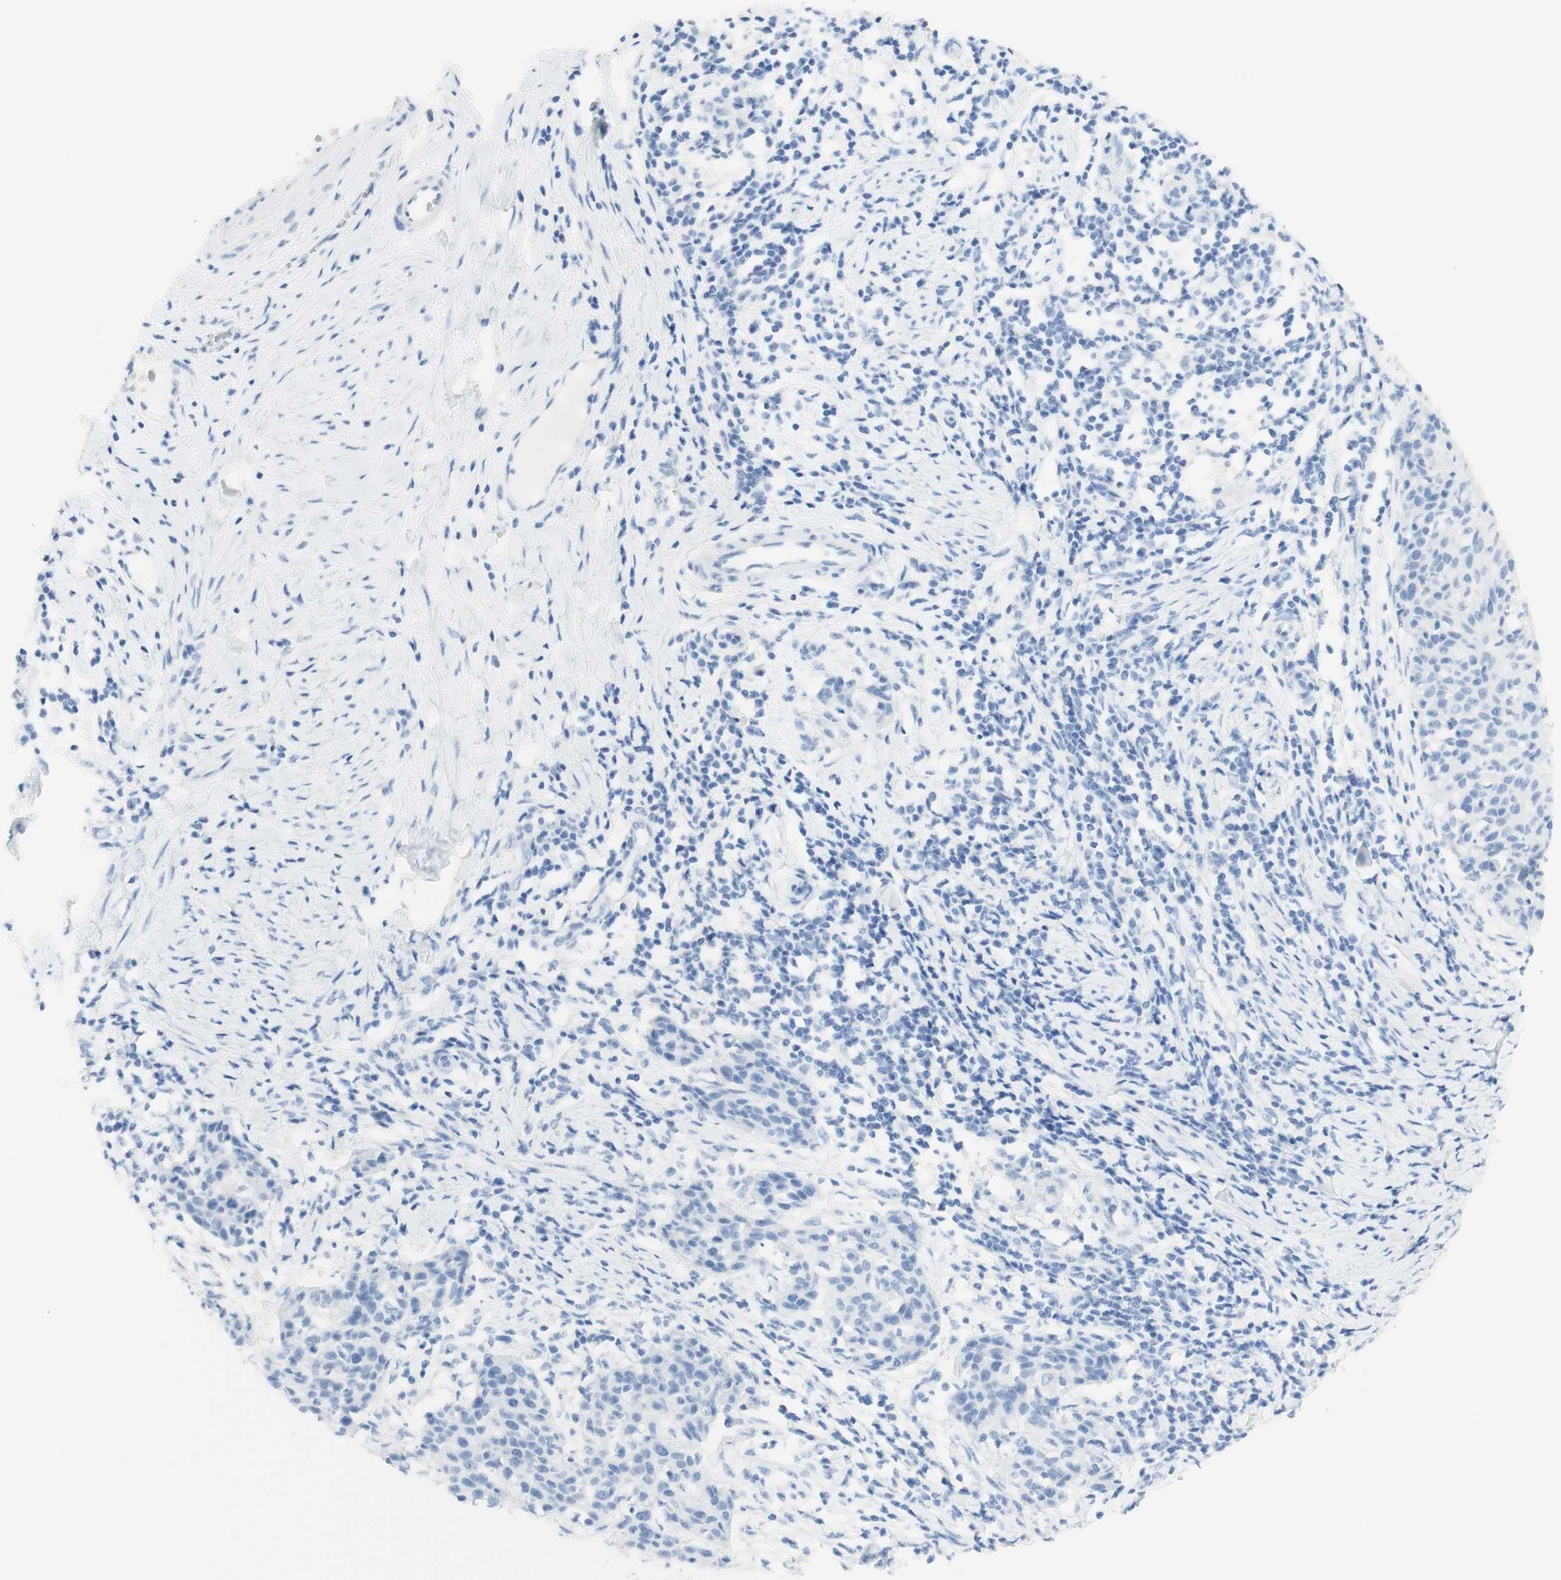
{"staining": {"intensity": "negative", "quantity": "none", "location": "none"}, "tissue": "cervical cancer", "cell_type": "Tumor cells", "image_type": "cancer", "snomed": [{"axis": "morphology", "description": "Squamous cell carcinoma, NOS"}, {"axis": "topography", "description": "Cervix"}], "caption": "DAB (3,3'-diaminobenzidine) immunohistochemical staining of squamous cell carcinoma (cervical) shows no significant staining in tumor cells.", "gene": "TPO", "patient": {"sex": "female", "age": 38}}